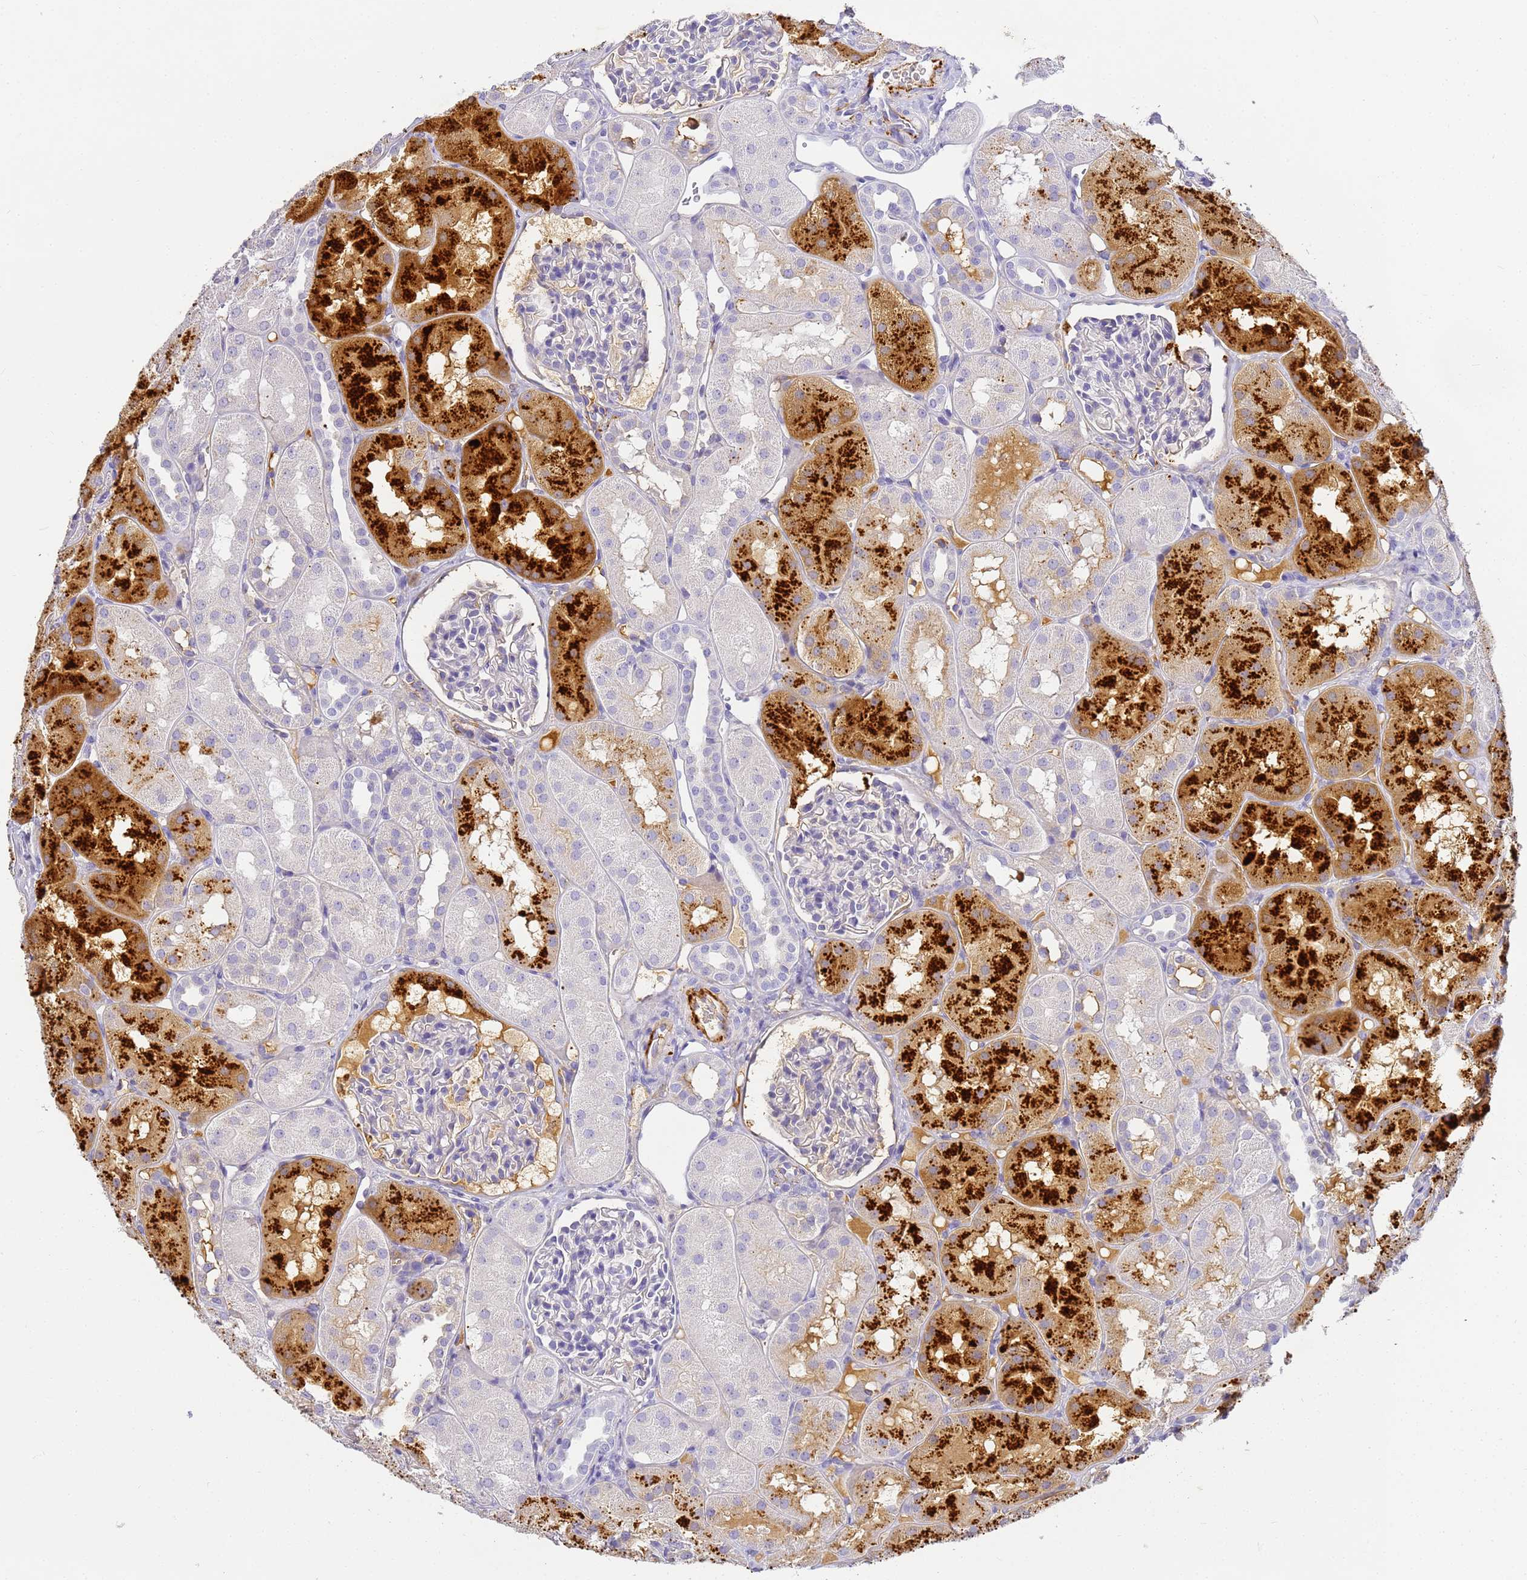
{"staining": {"intensity": "negative", "quantity": "none", "location": "none"}, "tissue": "kidney", "cell_type": "Cells in glomeruli", "image_type": "normal", "snomed": [{"axis": "morphology", "description": "Normal tissue, NOS"}, {"axis": "topography", "description": "Kidney"}, {"axis": "topography", "description": "Urinary bladder"}], "caption": "A high-resolution micrograph shows immunohistochemistry staining of normal kidney, which reveals no significant positivity in cells in glomeruli.", "gene": "CFHR1", "patient": {"sex": "male", "age": 16}}